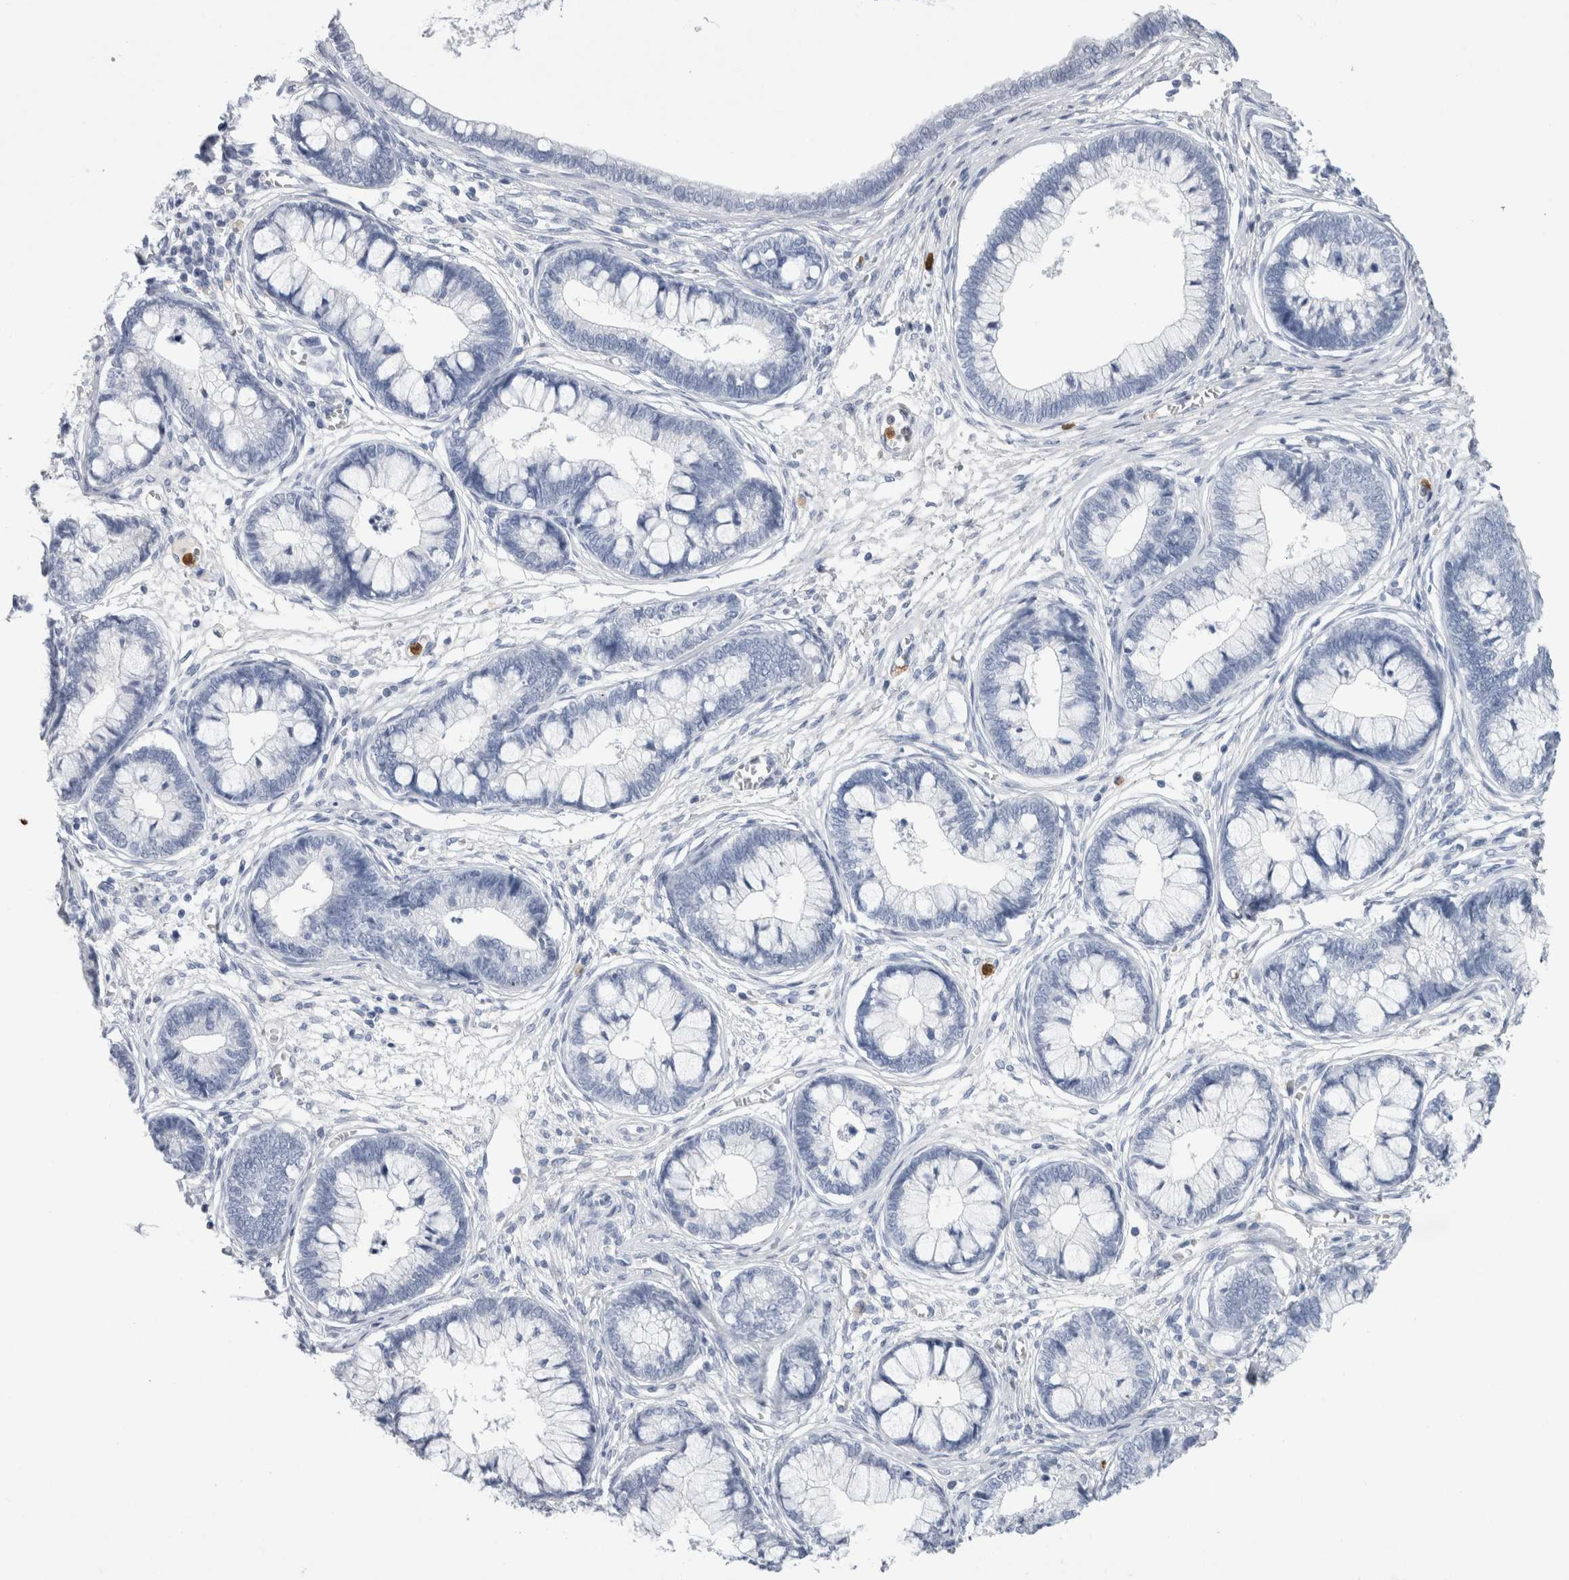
{"staining": {"intensity": "negative", "quantity": "none", "location": "none"}, "tissue": "cervical cancer", "cell_type": "Tumor cells", "image_type": "cancer", "snomed": [{"axis": "morphology", "description": "Adenocarcinoma, NOS"}, {"axis": "topography", "description": "Cervix"}], "caption": "High magnification brightfield microscopy of cervical cancer (adenocarcinoma) stained with DAB (brown) and counterstained with hematoxylin (blue): tumor cells show no significant expression.", "gene": "S100A12", "patient": {"sex": "female", "age": 44}}